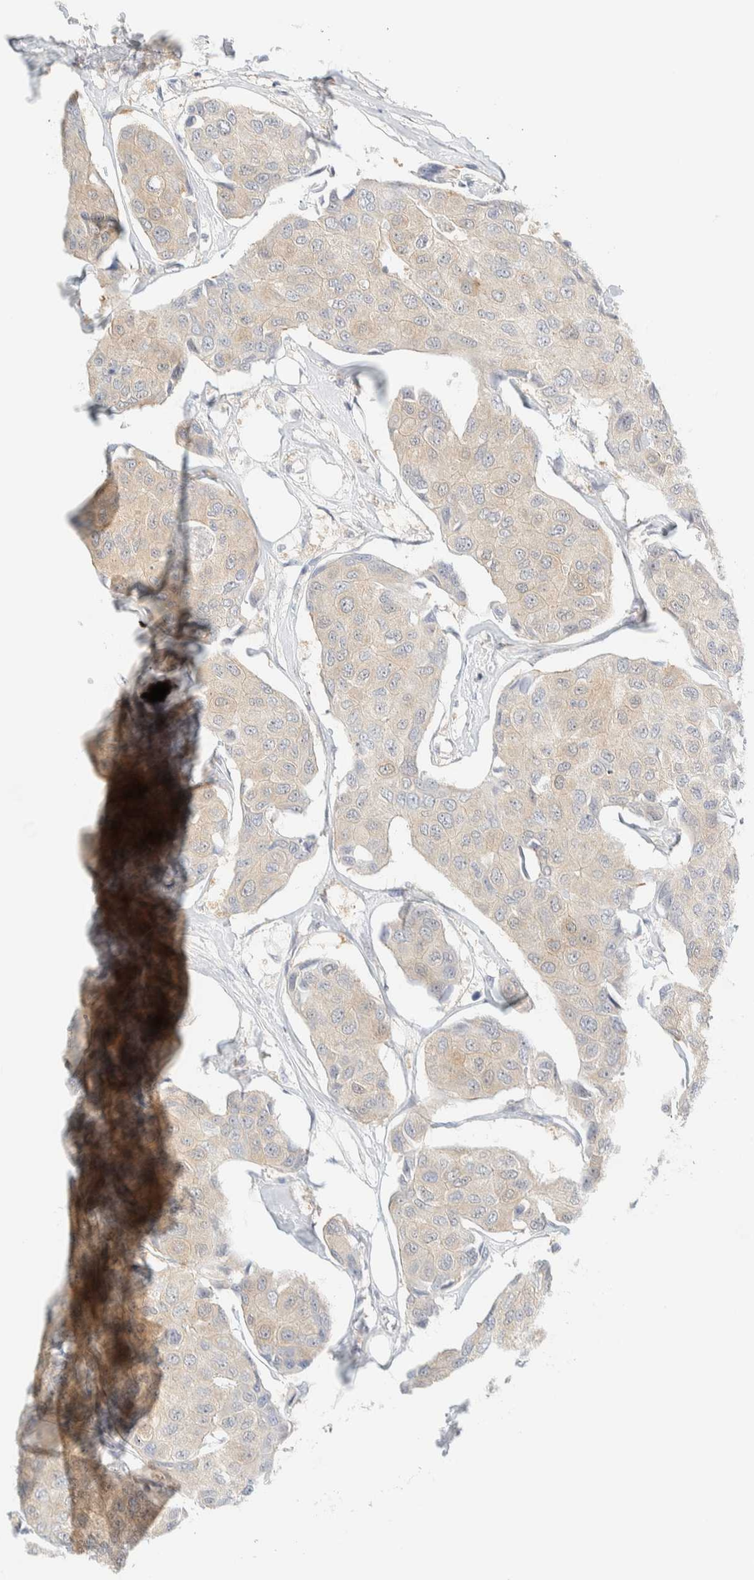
{"staining": {"intensity": "weak", "quantity": "<25%", "location": "cytoplasmic/membranous"}, "tissue": "breast cancer", "cell_type": "Tumor cells", "image_type": "cancer", "snomed": [{"axis": "morphology", "description": "Duct carcinoma"}, {"axis": "topography", "description": "Breast"}], "caption": "Human breast cancer stained for a protein using IHC exhibits no expression in tumor cells.", "gene": "PCYT2", "patient": {"sex": "female", "age": 80}}